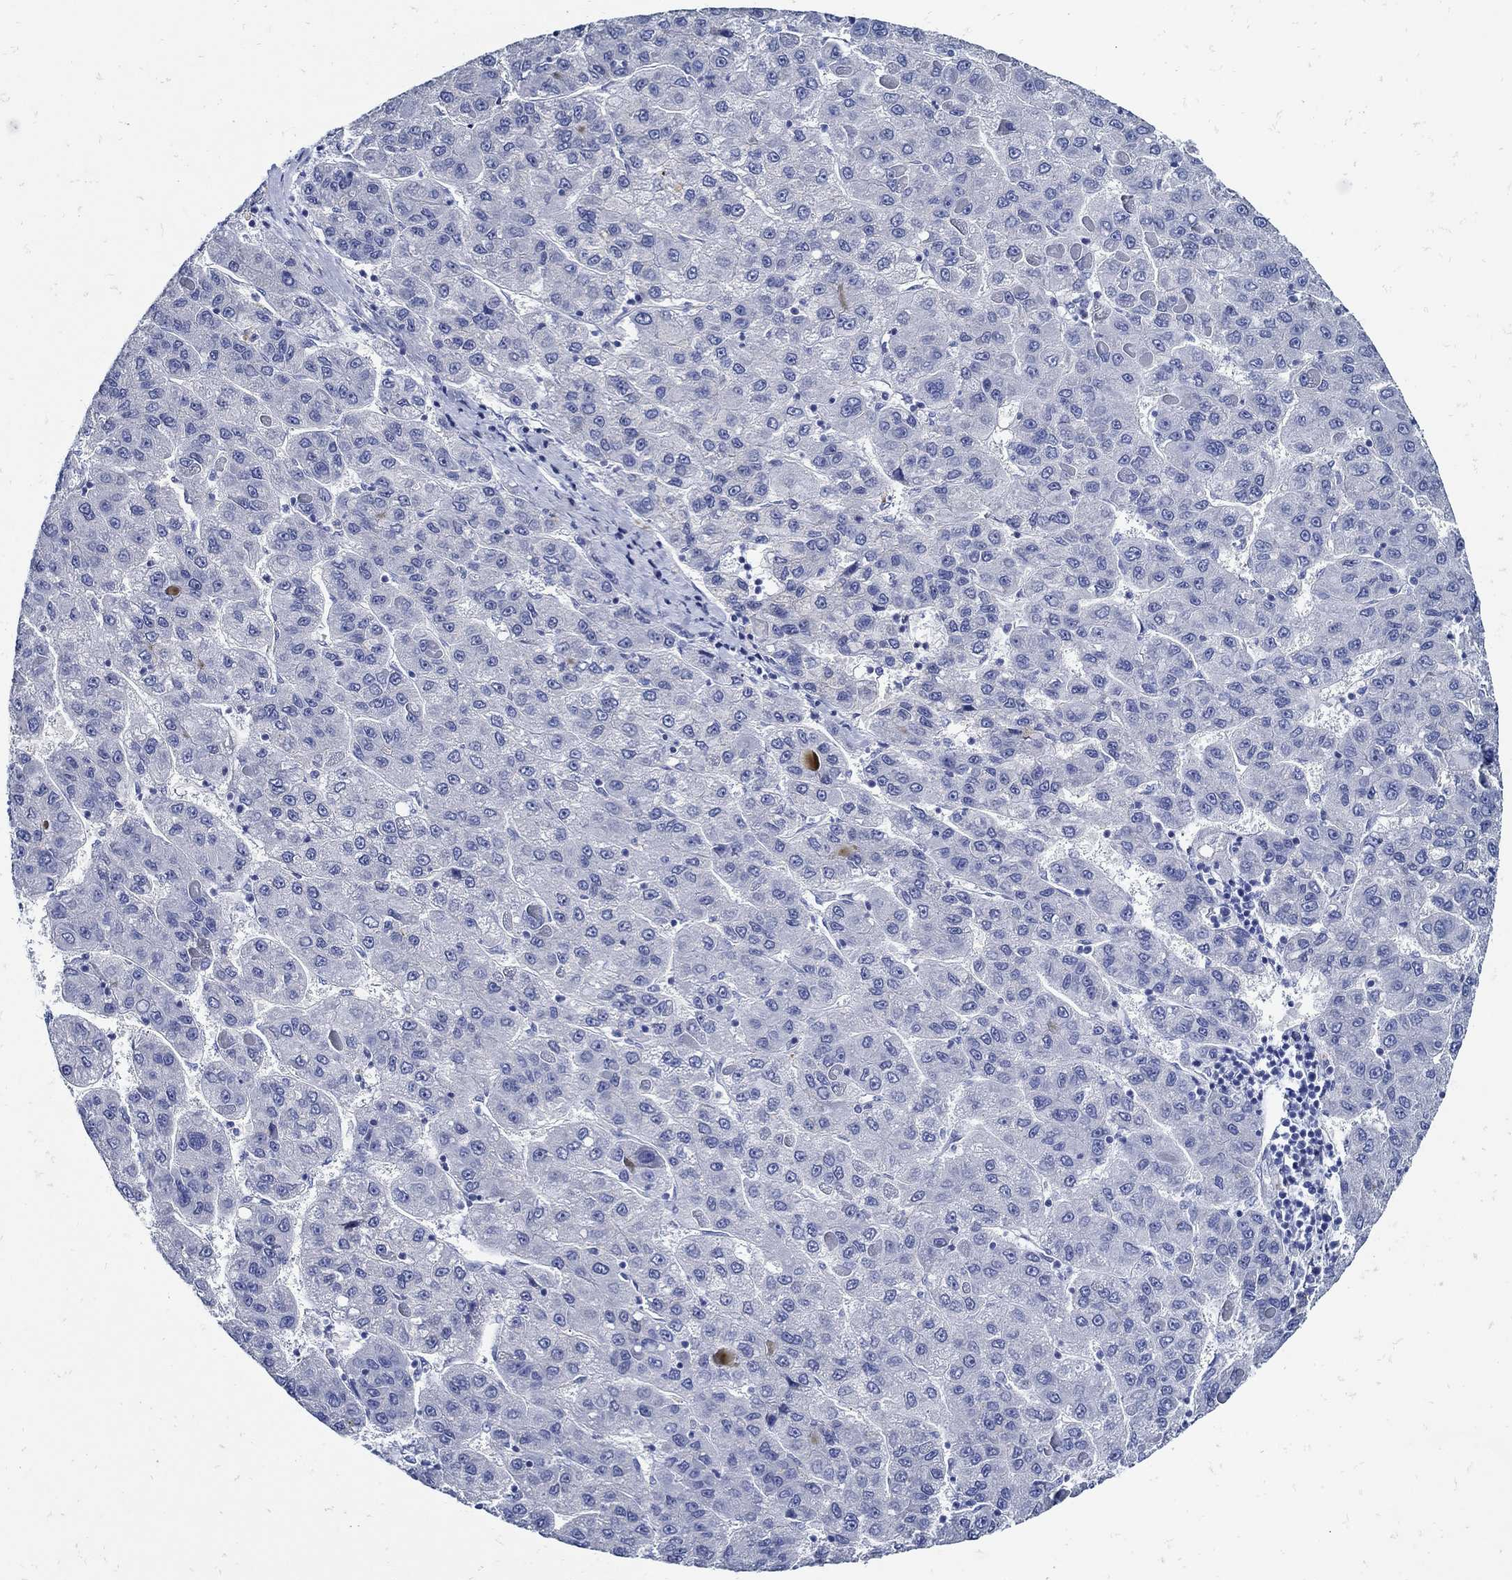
{"staining": {"intensity": "negative", "quantity": "none", "location": "none"}, "tissue": "liver cancer", "cell_type": "Tumor cells", "image_type": "cancer", "snomed": [{"axis": "morphology", "description": "Carcinoma, Hepatocellular, NOS"}, {"axis": "topography", "description": "Liver"}], "caption": "Human liver cancer (hepatocellular carcinoma) stained for a protein using immunohistochemistry shows no expression in tumor cells.", "gene": "NOS1", "patient": {"sex": "female", "age": 82}}